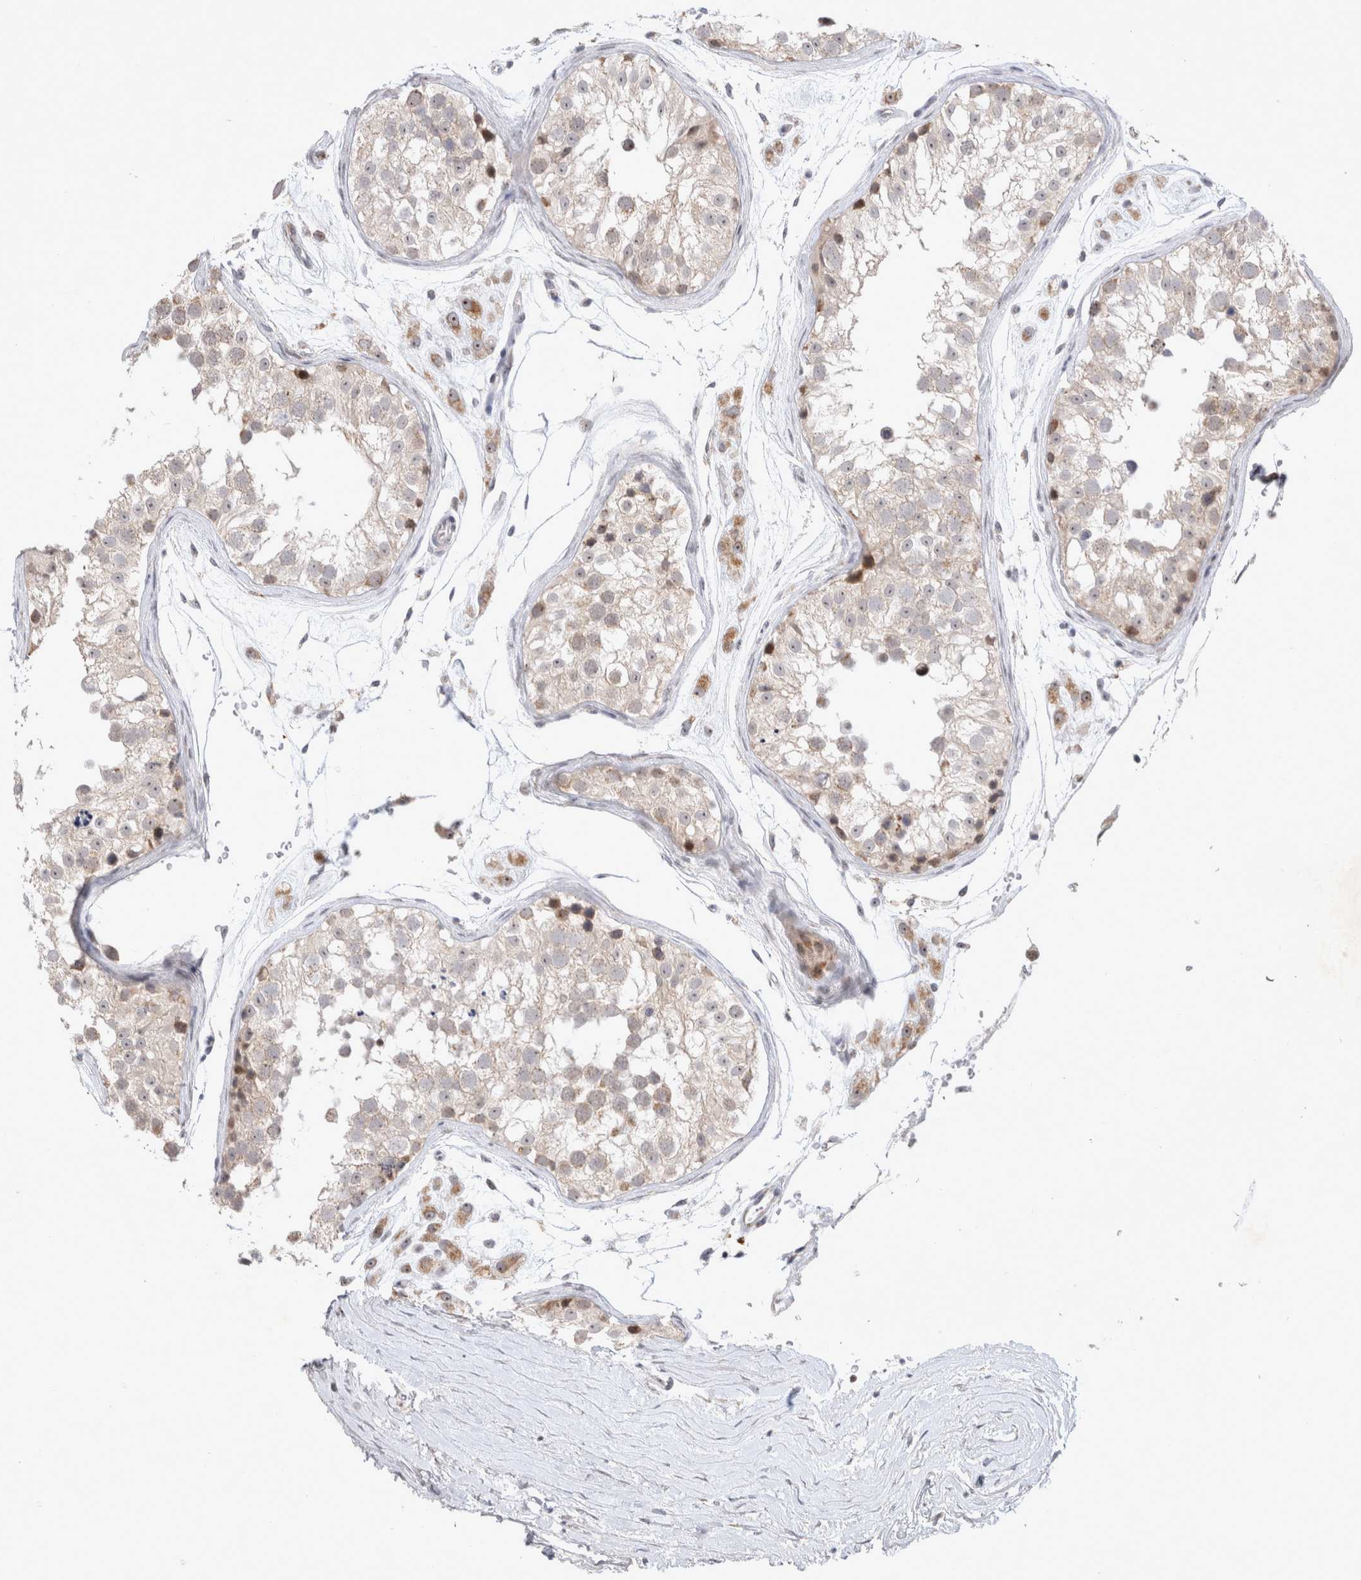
{"staining": {"intensity": "moderate", "quantity": "<25%", "location": "cytoplasmic/membranous"}, "tissue": "testis", "cell_type": "Cells in seminiferous ducts", "image_type": "normal", "snomed": [{"axis": "morphology", "description": "Normal tissue, NOS"}, {"axis": "morphology", "description": "Adenocarcinoma, metastatic, NOS"}, {"axis": "topography", "description": "Testis"}], "caption": "Immunohistochemistry (IHC) of normal human testis shows low levels of moderate cytoplasmic/membranous staining in approximately <25% of cells in seminiferous ducts.", "gene": "MRPL37", "patient": {"sex": "male", "age": 26}}